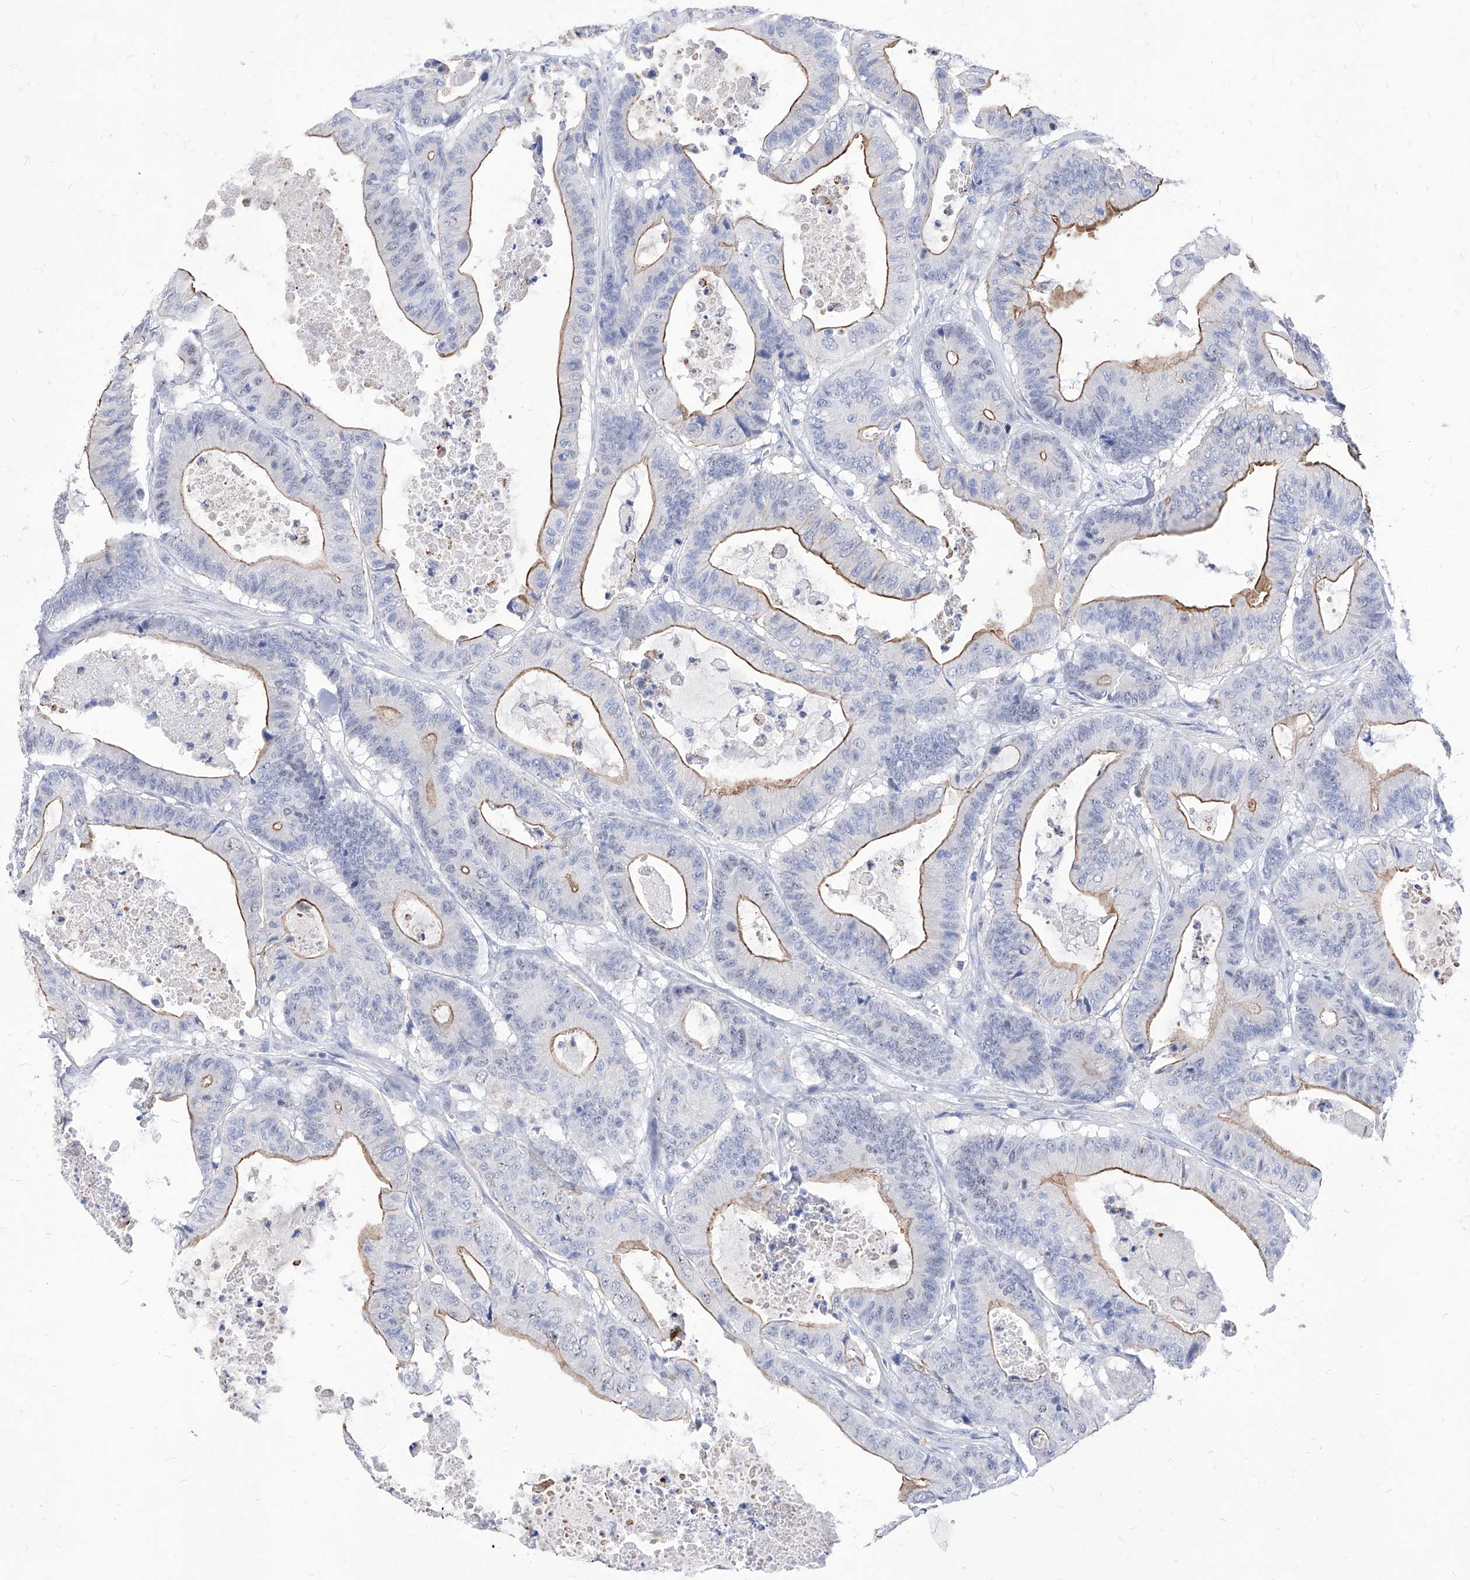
{"staining": {"intensity": "moderate", "quantity": "<25%", "location": "cytoplasmic/membranous"}, "tissue": "colorectal cancer", "cell_type": "Tumor cells", "image_type": "cancer", "snomed": [{"axis": "morphology", "description": "Adenocarcinoma, NOS"}, {"axis": "topography", "description": "Colon"}], "caption": "The image shows immunohistochemical staining of colorectal cancer. There is moderate cytoplasmic/membranous positivity is identified in approximately <25% of tumor cells.", "gene": "VAX1", "patient": {"sex": "female", "age": 84}}